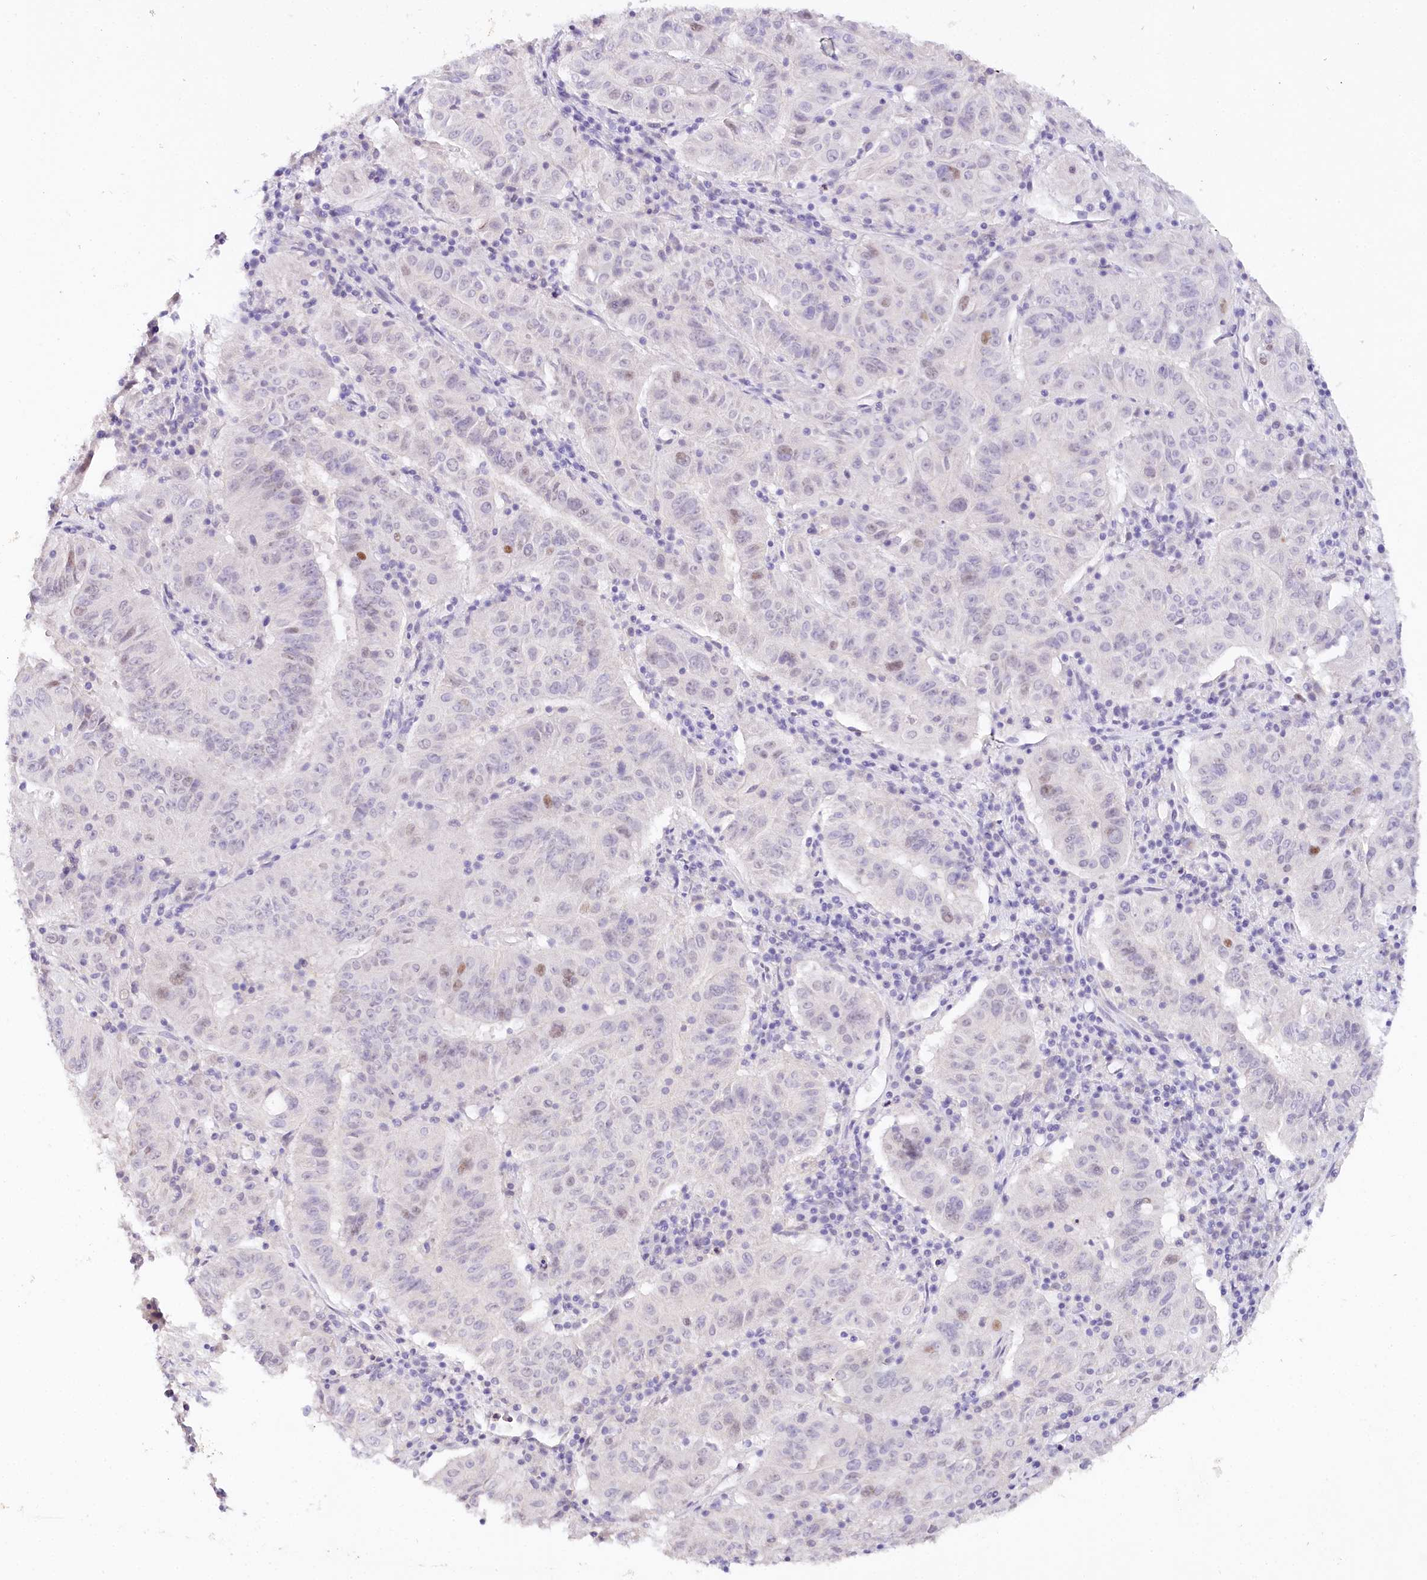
{"staining": {"intensity": "moderate", "quantity": "<25%", "location": "nuclear"}, "tissue": "pancreatic cancer", "cell_type": "Tumor cells", "image_type": "cancer", "snomed": [{"axis": "morphology", "description": "Adenocarcinoma, NOS"}, {"axis": "topography", "description": "Pancreas"}], "caption": "Immunohistochemical staining of human pancreatic cancer displays moderate nuclear protein expression in approximately <25% of tumor cells.", "gene": "TP53", "patient": {"sex": "male", "age": 63}}